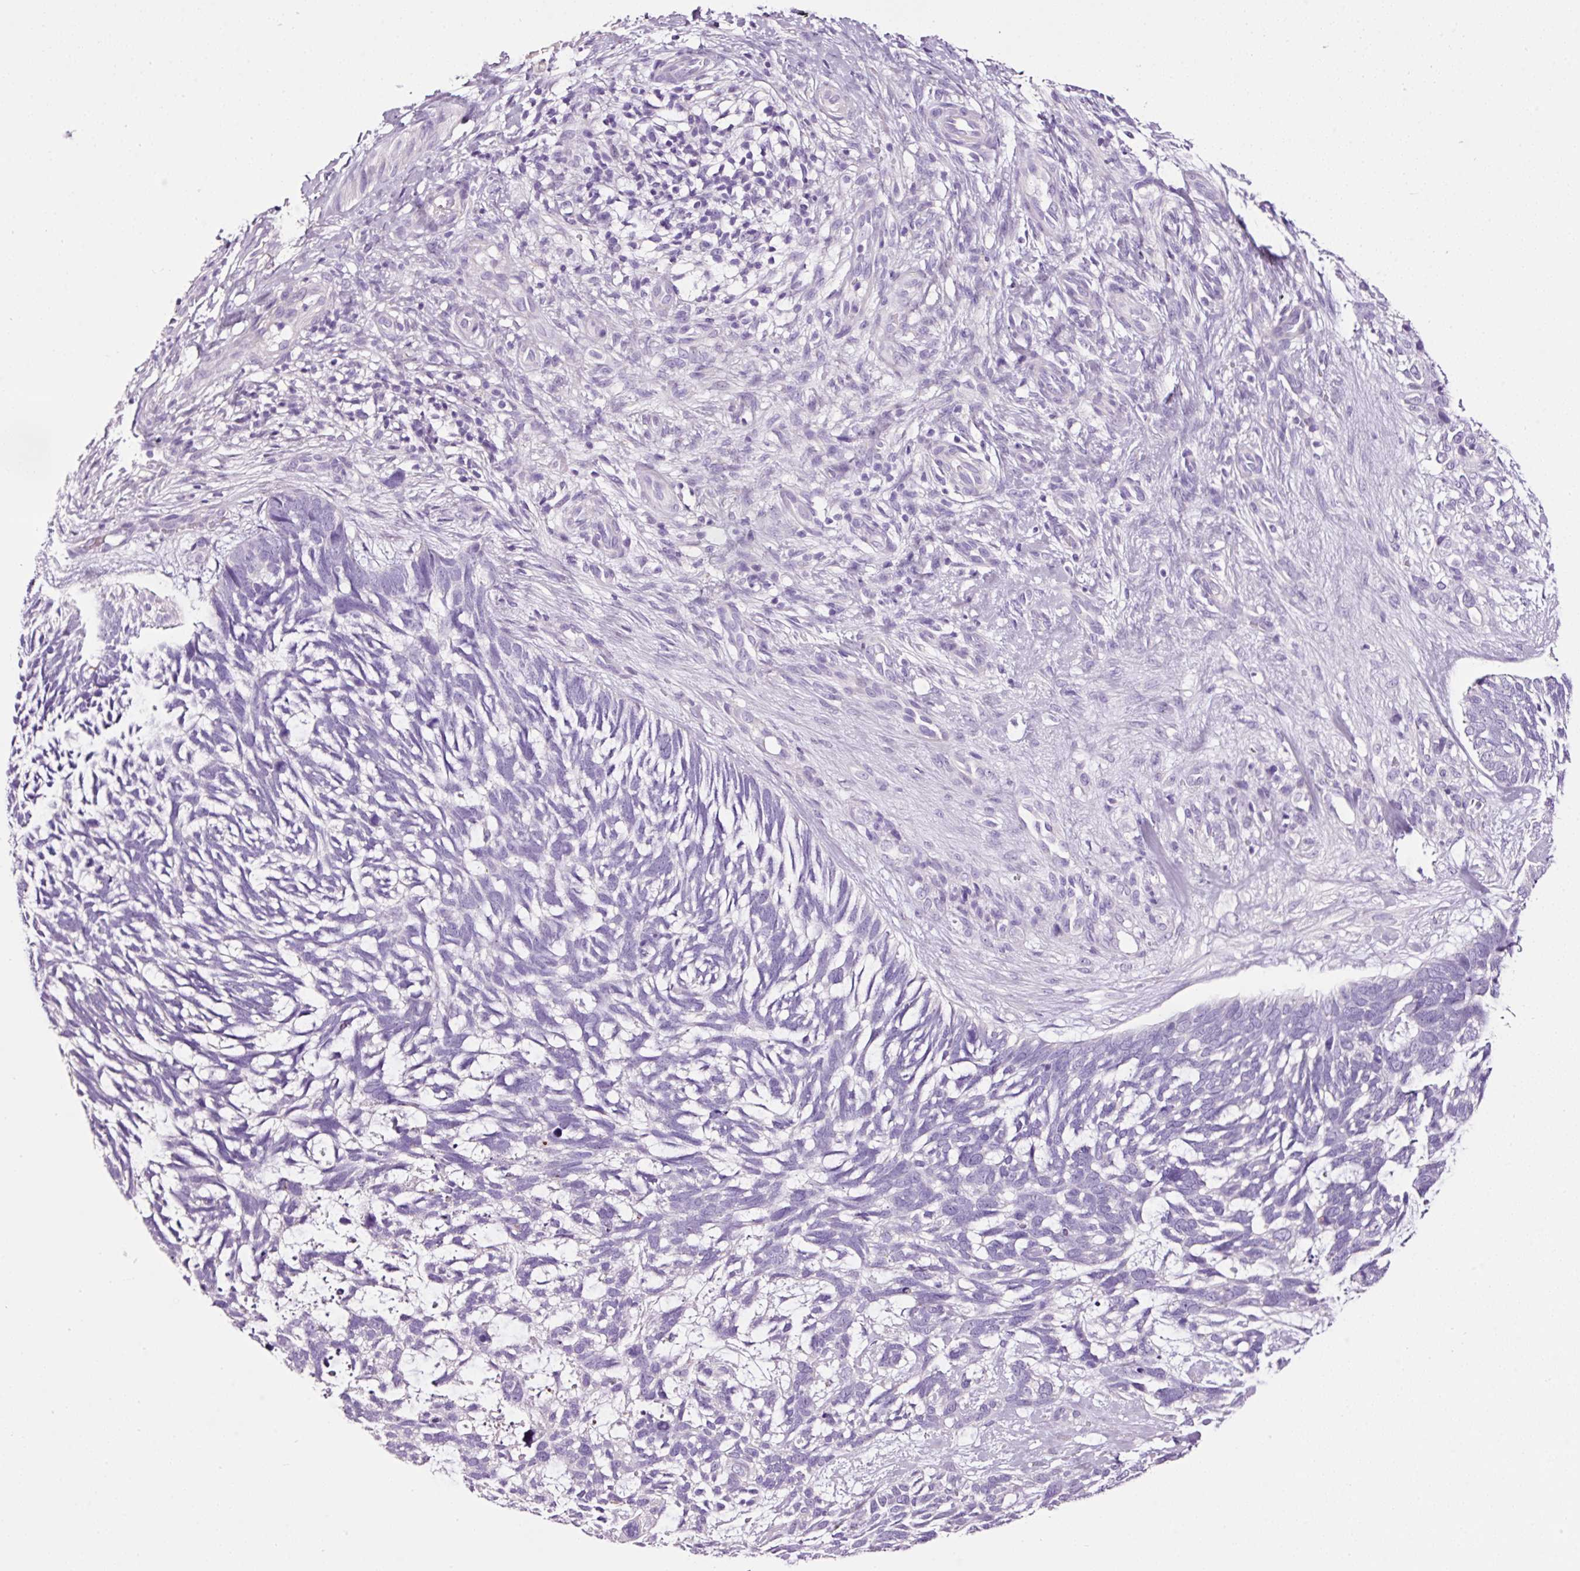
{"staining": {"intensity": "negative", "quantity": "none", "location": "none"}, "tissue": "skin cancer", "cell_type": "Tumor cells", "image_type": "cancer", "snomed": [{"axis": "morphology", "description": "Basal cell carcinoma"}, {"axis": "topography", "description": "Skin"}], "caption": "DAB (3,3'-diaminobenzidine) immunohistochemical staining of skin basal cell carcinoma shows no significant staining in tumor cells.", "gene": "PAM", "patient": {"sex": "male", "age": 88}}